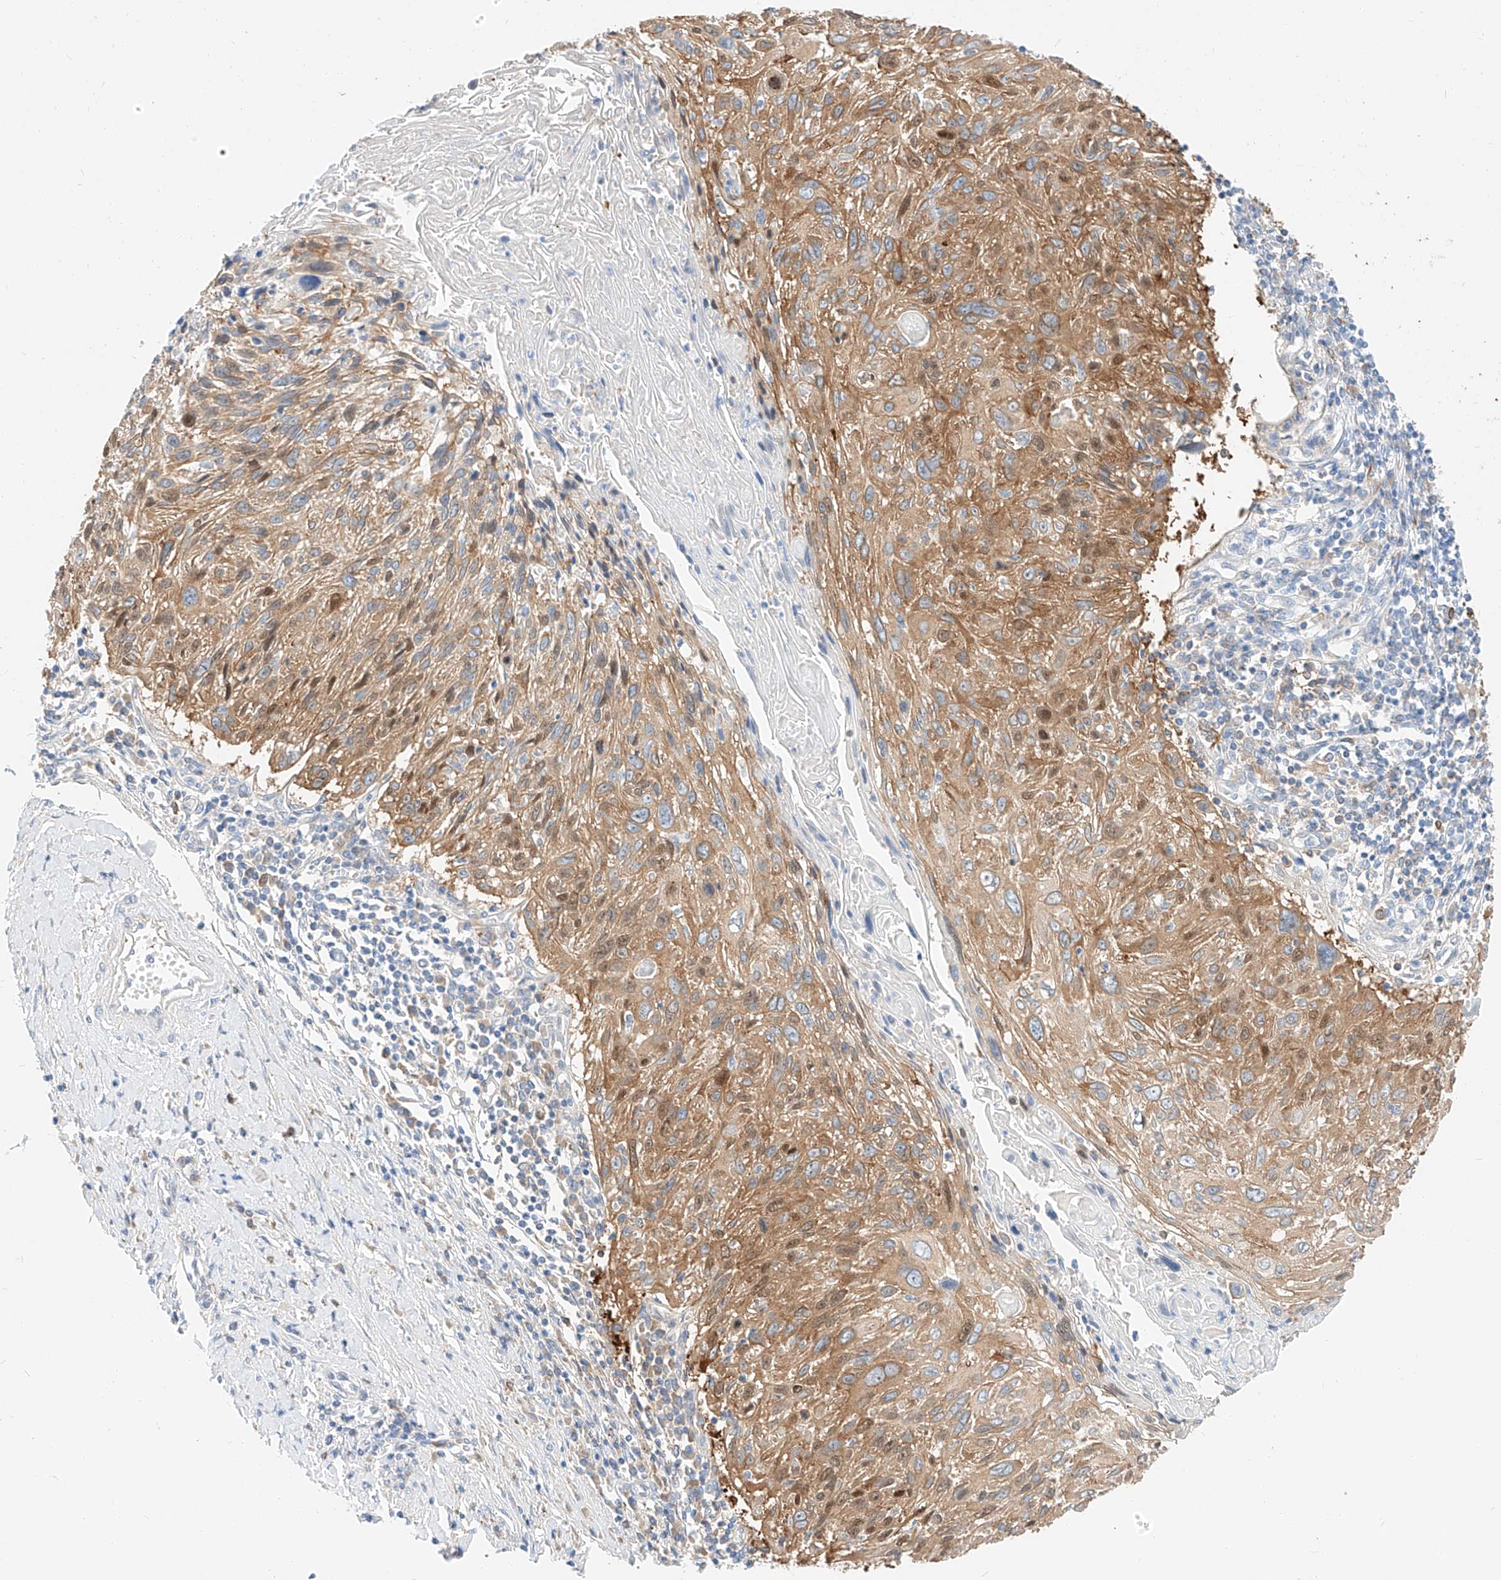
{"staining": {"intensity": "moderate", "quantity": ">75%", "location": "cytoplasmic/membranous"}, "tissue": "cervical cancer", "cell_type": "Tumor cells", "image_type": "cancer", "snomed": [{"axis": "morphology", "description": "Squamous cell carcinoma, NOS"}, {"axis": "topography", "description": "Cervix"}], "caption": "Immunohistochemical staining of cervical cancer displays moderate cytoplasmic/membranous protein staining in approximately >75% of tumor cells.", "gene": "MAP7", "patient": {"sex": "female", "age": 51}}